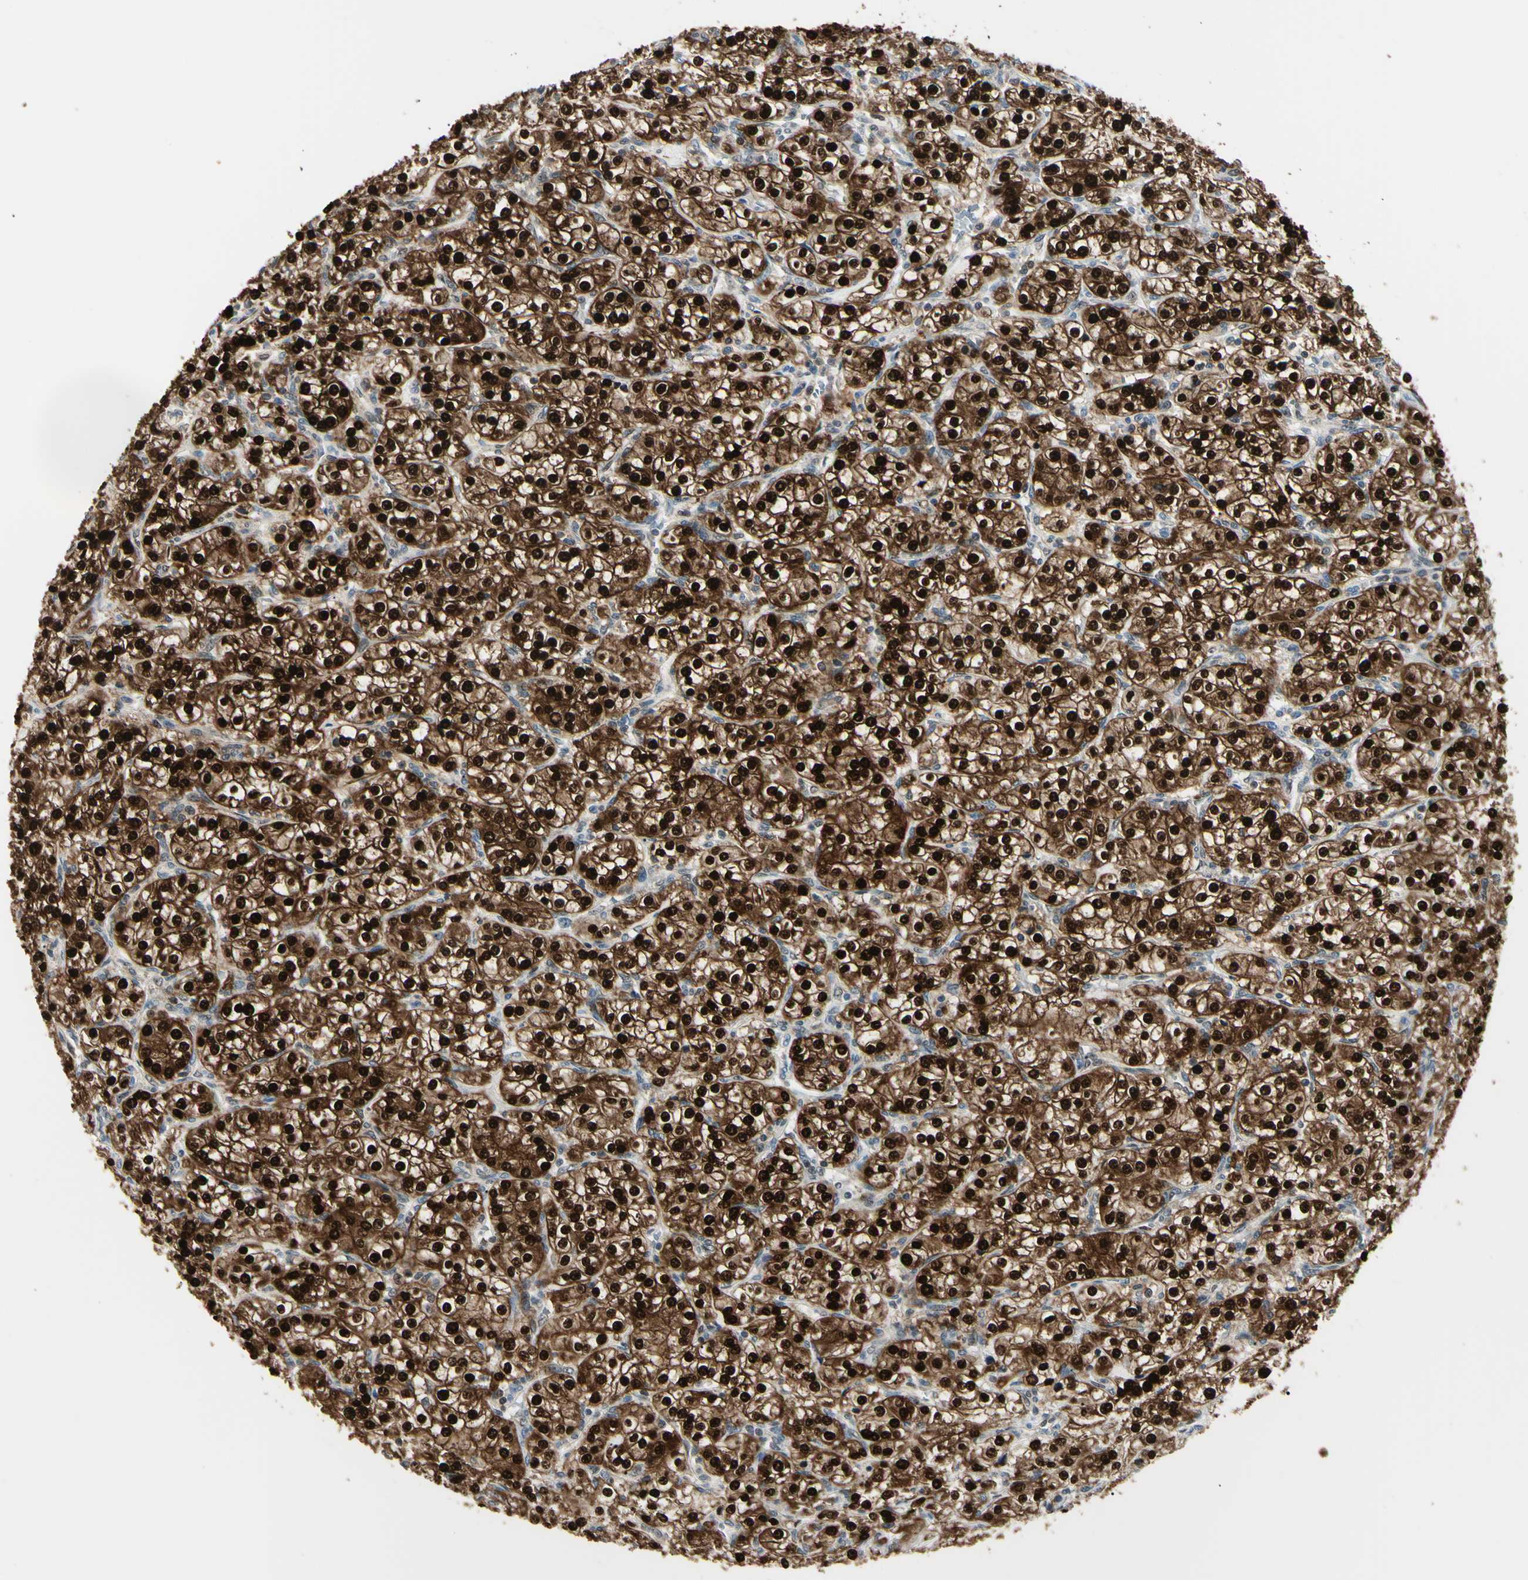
{"staining": {"intensity": "strong", "quantity": ">75%", "location": "cytoplasmic/membranous,nuclear"}, "tissue": "renal cancer", "cell_type": "Tumor cells", "image_type": "cancer", "snomed": [{"axis": "morphology", "description": "Adenocarcinoma, NOS"}, {"axis": "topography", "description": "Kidney"}], "caption": "Brown immunohistochemical staining in renal adenocarcinoma demonstrates strong cytoplasmic/membranous and nuclear staining in about >75% of tumor cells. (DAB (3,3'-diaminobenzidine) IHC, brown staining for protein, blue staining for nuclei).", "gene": "PGK1", "patient": {"sex": "male", "age": 77}}